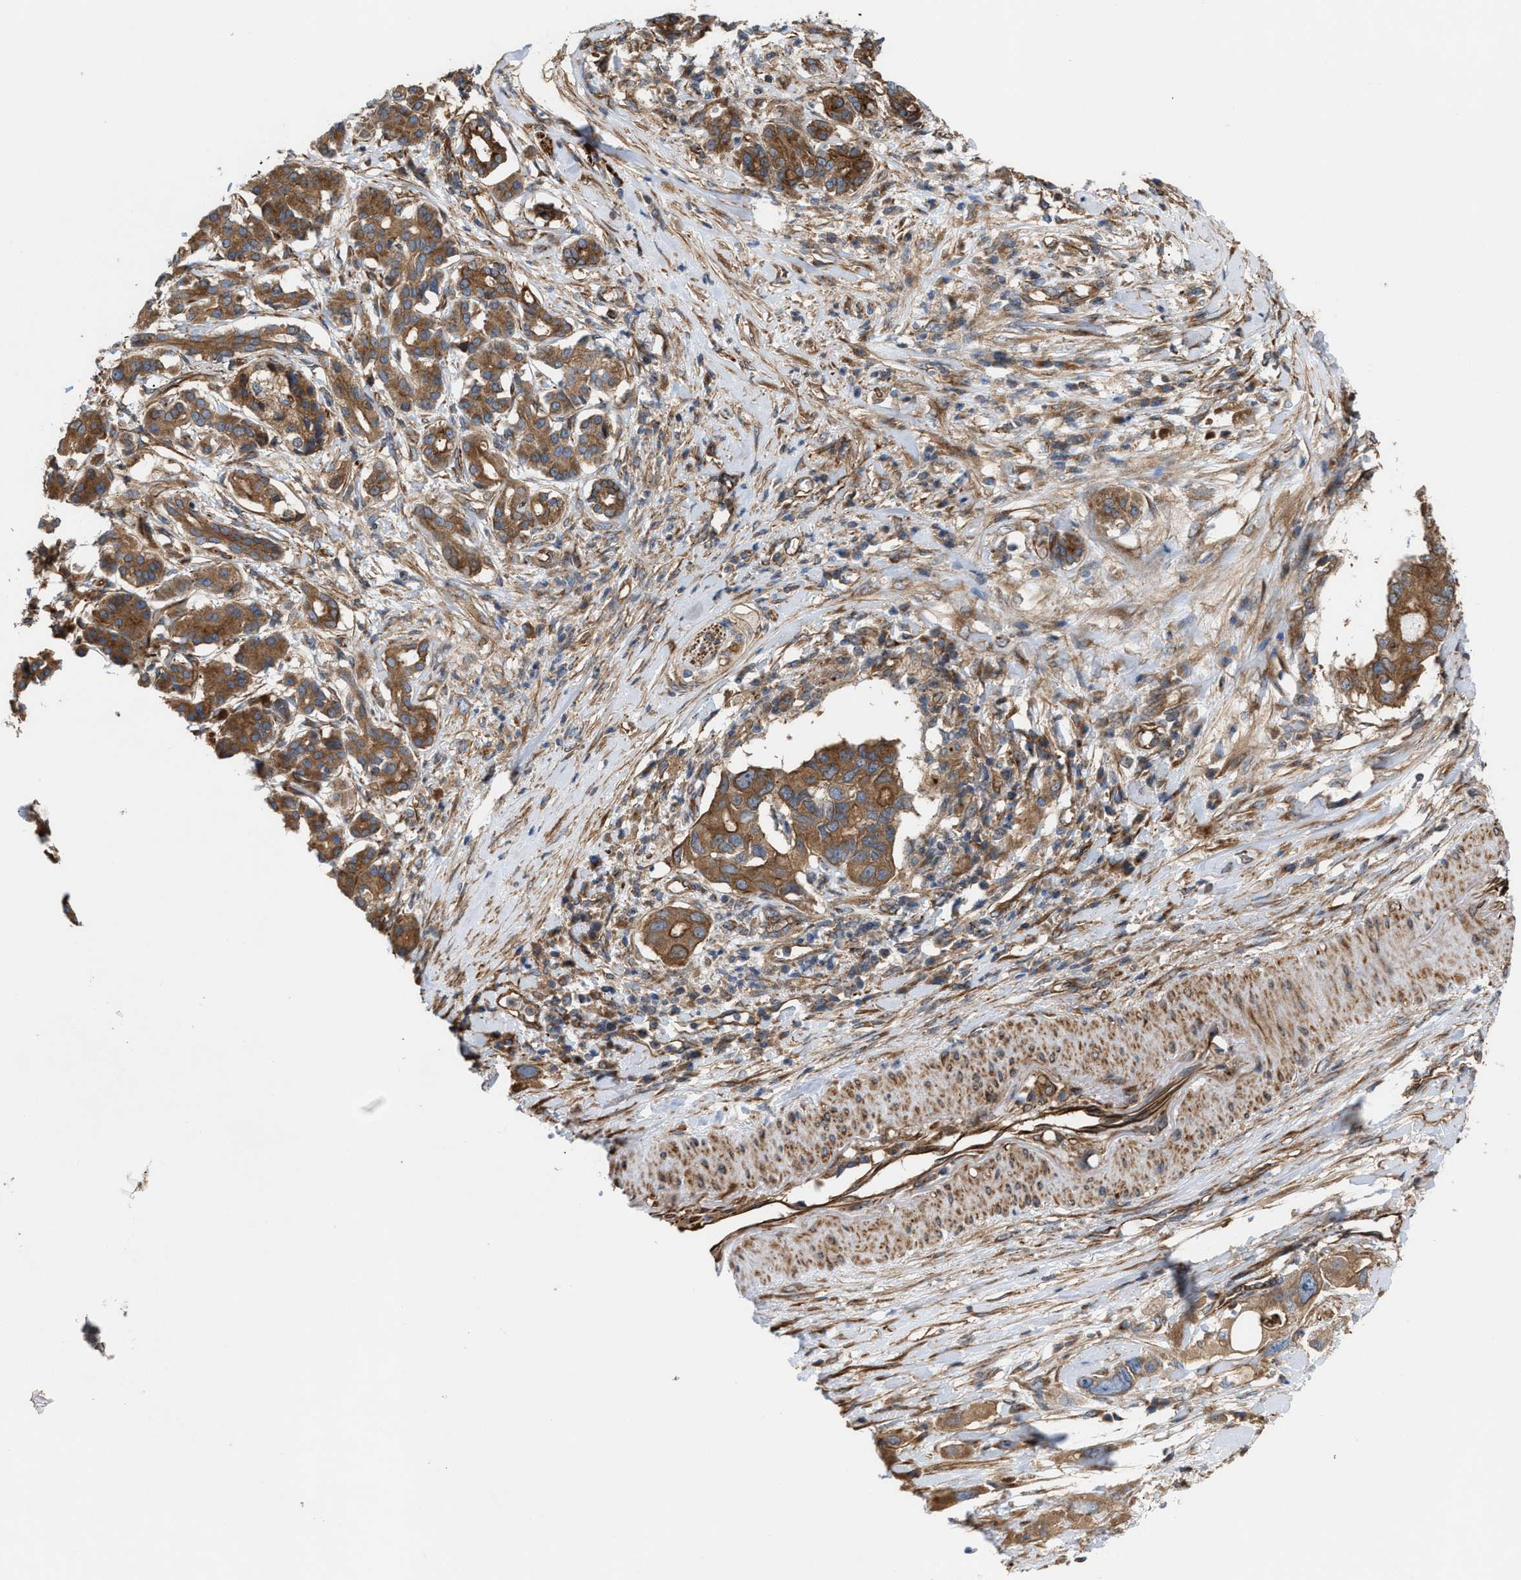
{"staining": {"intensity": "moderate", "quantity": ">75%", "location": "cytoplasmic/membranous"}, "tissue": "pancreatic cancer", "cell_type": "Tumor cells", "image_type": "cancer", "snomed": [{"axis": "morphology", "description": "Adenocarcinoma, NOS"}, {"axis": "topography", "description": "Pancreas"}], "caption": "Immunohistochemistry micrograph of neoplastic tissue: human pancreatic cancer stained using immunohistochemistry demonstrates medium levels of moderate protein expression localized specifically in the cytoplasmic/membranous of tumor cells, appearing as a cytoplasmic/membranous brown color.", "gene": "EPS15L1", "patient": {"sex": "female", "age": 56}}